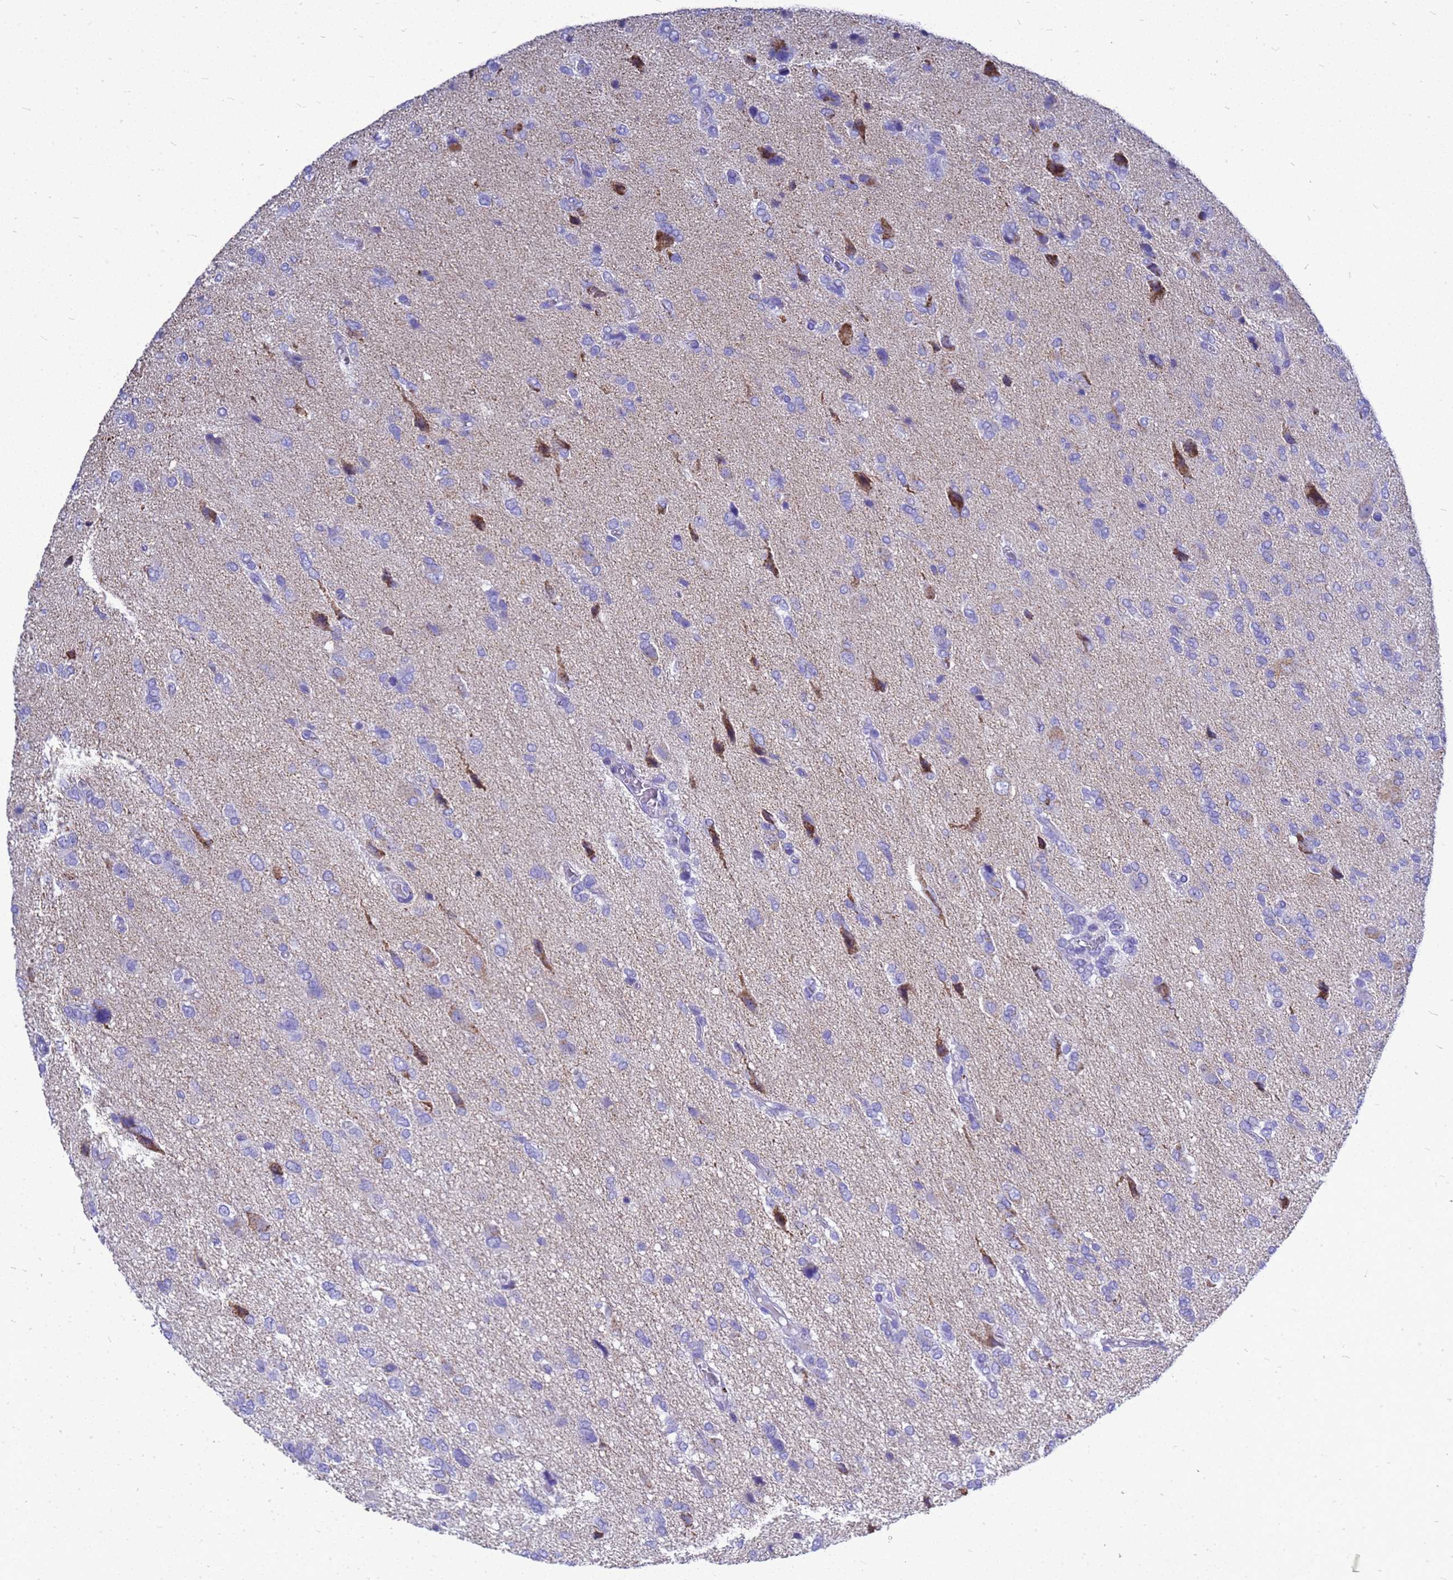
{"staining": {"intensity": "negative", "quantity": "none", "location": "none"}, "tissue": "glioma", "cell_type": "Tumor cells", "image_type": "cancer", "snomed": [{"axis": "morphology", "description": "Glioma, malignant, High grade"}, {"axis": "topography", "description": "Brain"}], "caption": "An immunohistochemistry photomicrograph of glioma is shown. There is no staining in tumor cells of glioma. Brightfield microscopy of immunohistochemistry stained with DAB (brown) and hematoxylin (blue), captured at high magnification.", "gene": "OR52E2", "patient": {"sex": "female", "age": 59}}